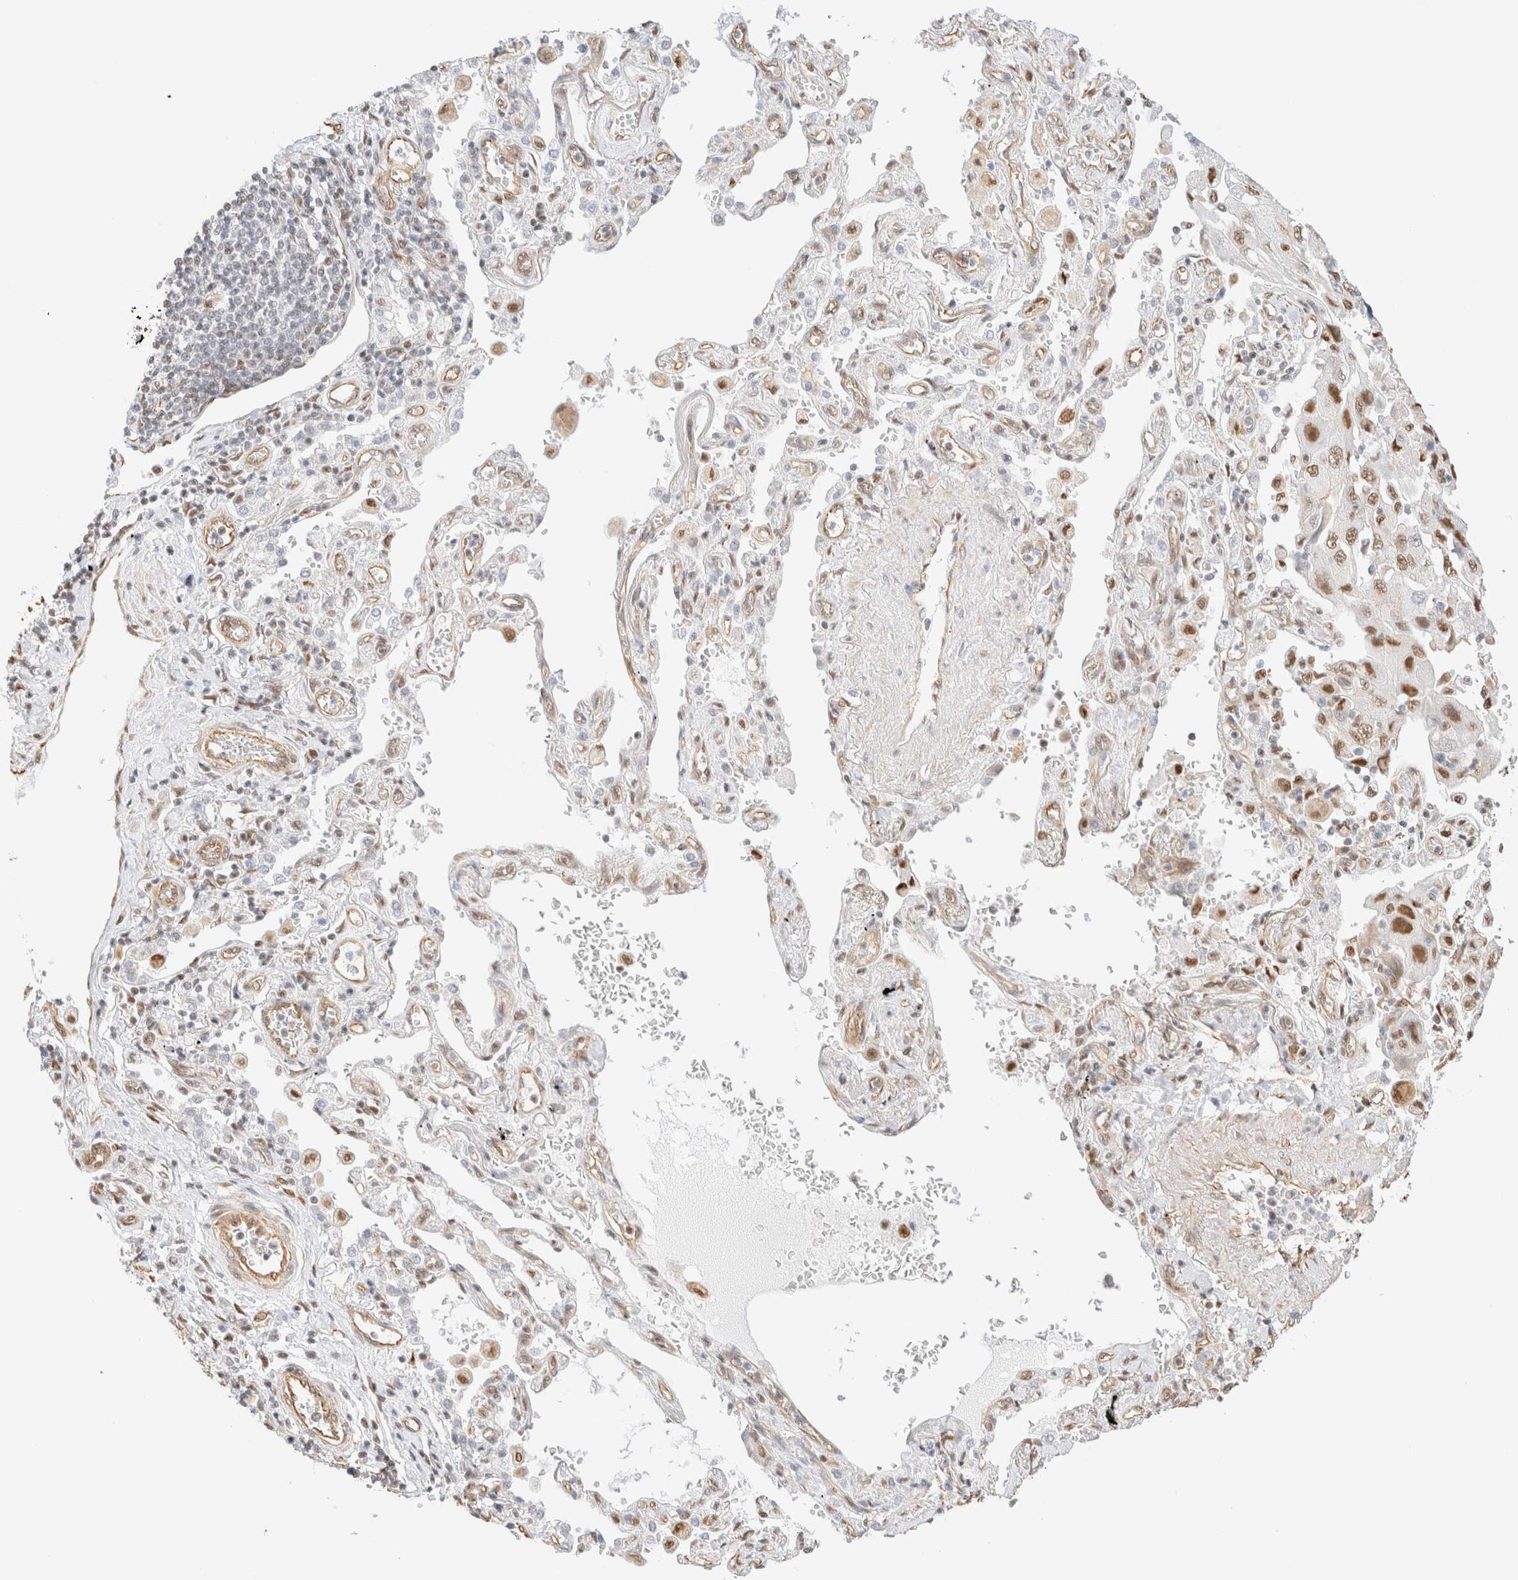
{"staining": {"intensity": "moderate", "quantity": ">75%", "location": "nuclear"}, "tissue": "lung cancer", "cell_type": "Tumor cells", "image_type": "cancer", "snomed": [{"axis": "morphology", "description": "Adenocarcinoma, NOS"}, {"axis": "topography", "description": "Lung"}], "caption": "Immunohistochemistry histopathology image of adenocarcinoma (lung) stained for a protein (brown), which displays medium levels of moderate nuclear expression in approximately >75% of tumor cells.", "gene": "ARID5A", "patient": {"sex": "female", "age": 65}}